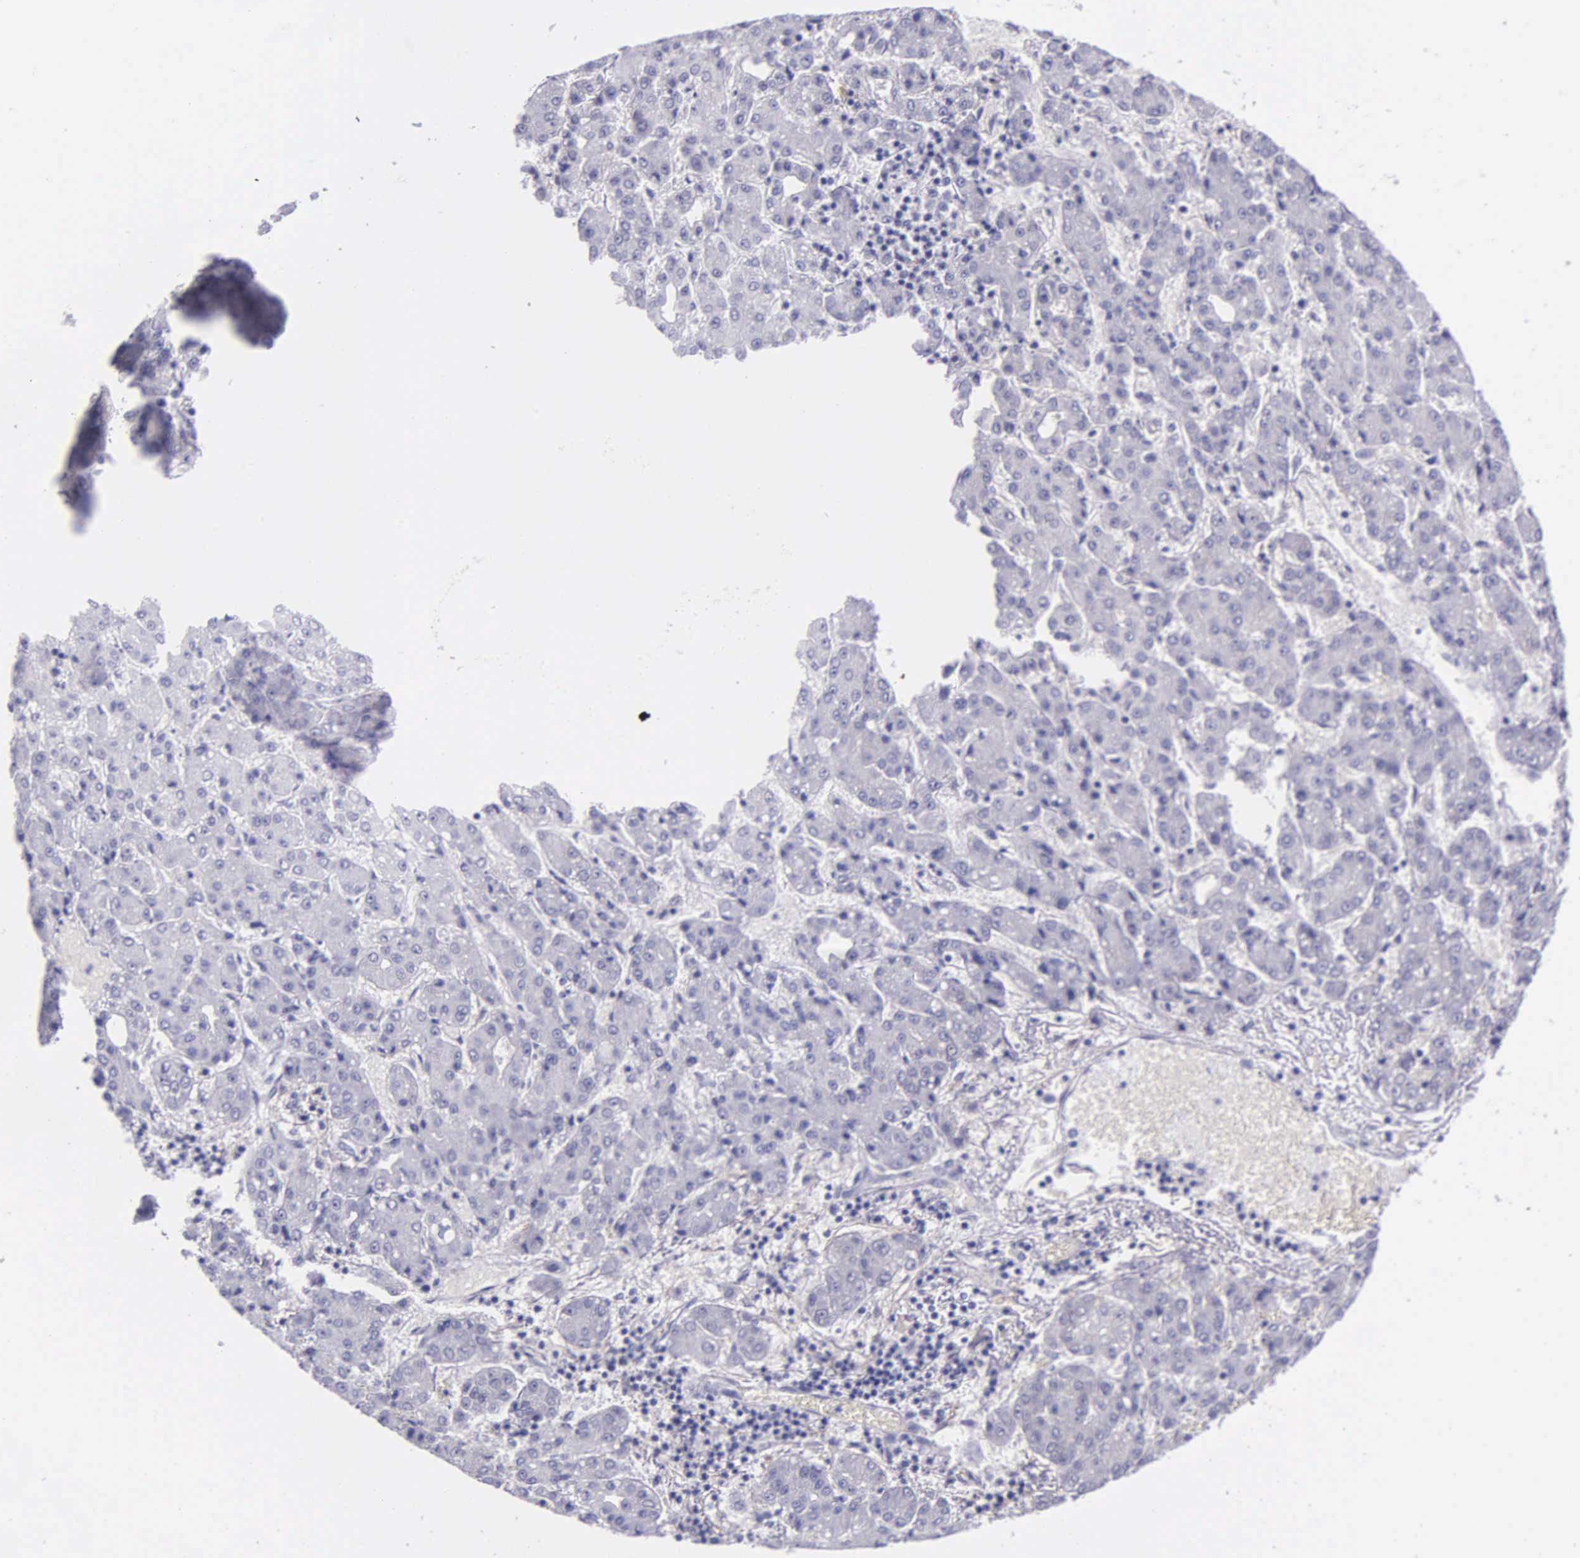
{"staining": {"intensity": "negative", "quantity": "none", "location": "none"}, "tissue": "liver cancer", "cell_type": "Tumor cells", "image_type": "cancer", "snomed": [{"axis": "morphology", "description": "Carcinoma, Hepatocellular, NOS"}, {"axis": "topography", "description": "Liver"}], "caption": "Human liver cancer (hepatocellular carcinoma) stained for a protein using immunohistochemistry (IHC) reveals no positivity in tumor cells.", "gene": "AHNAK2", "patient": {"sex": "male", "age": 69}}